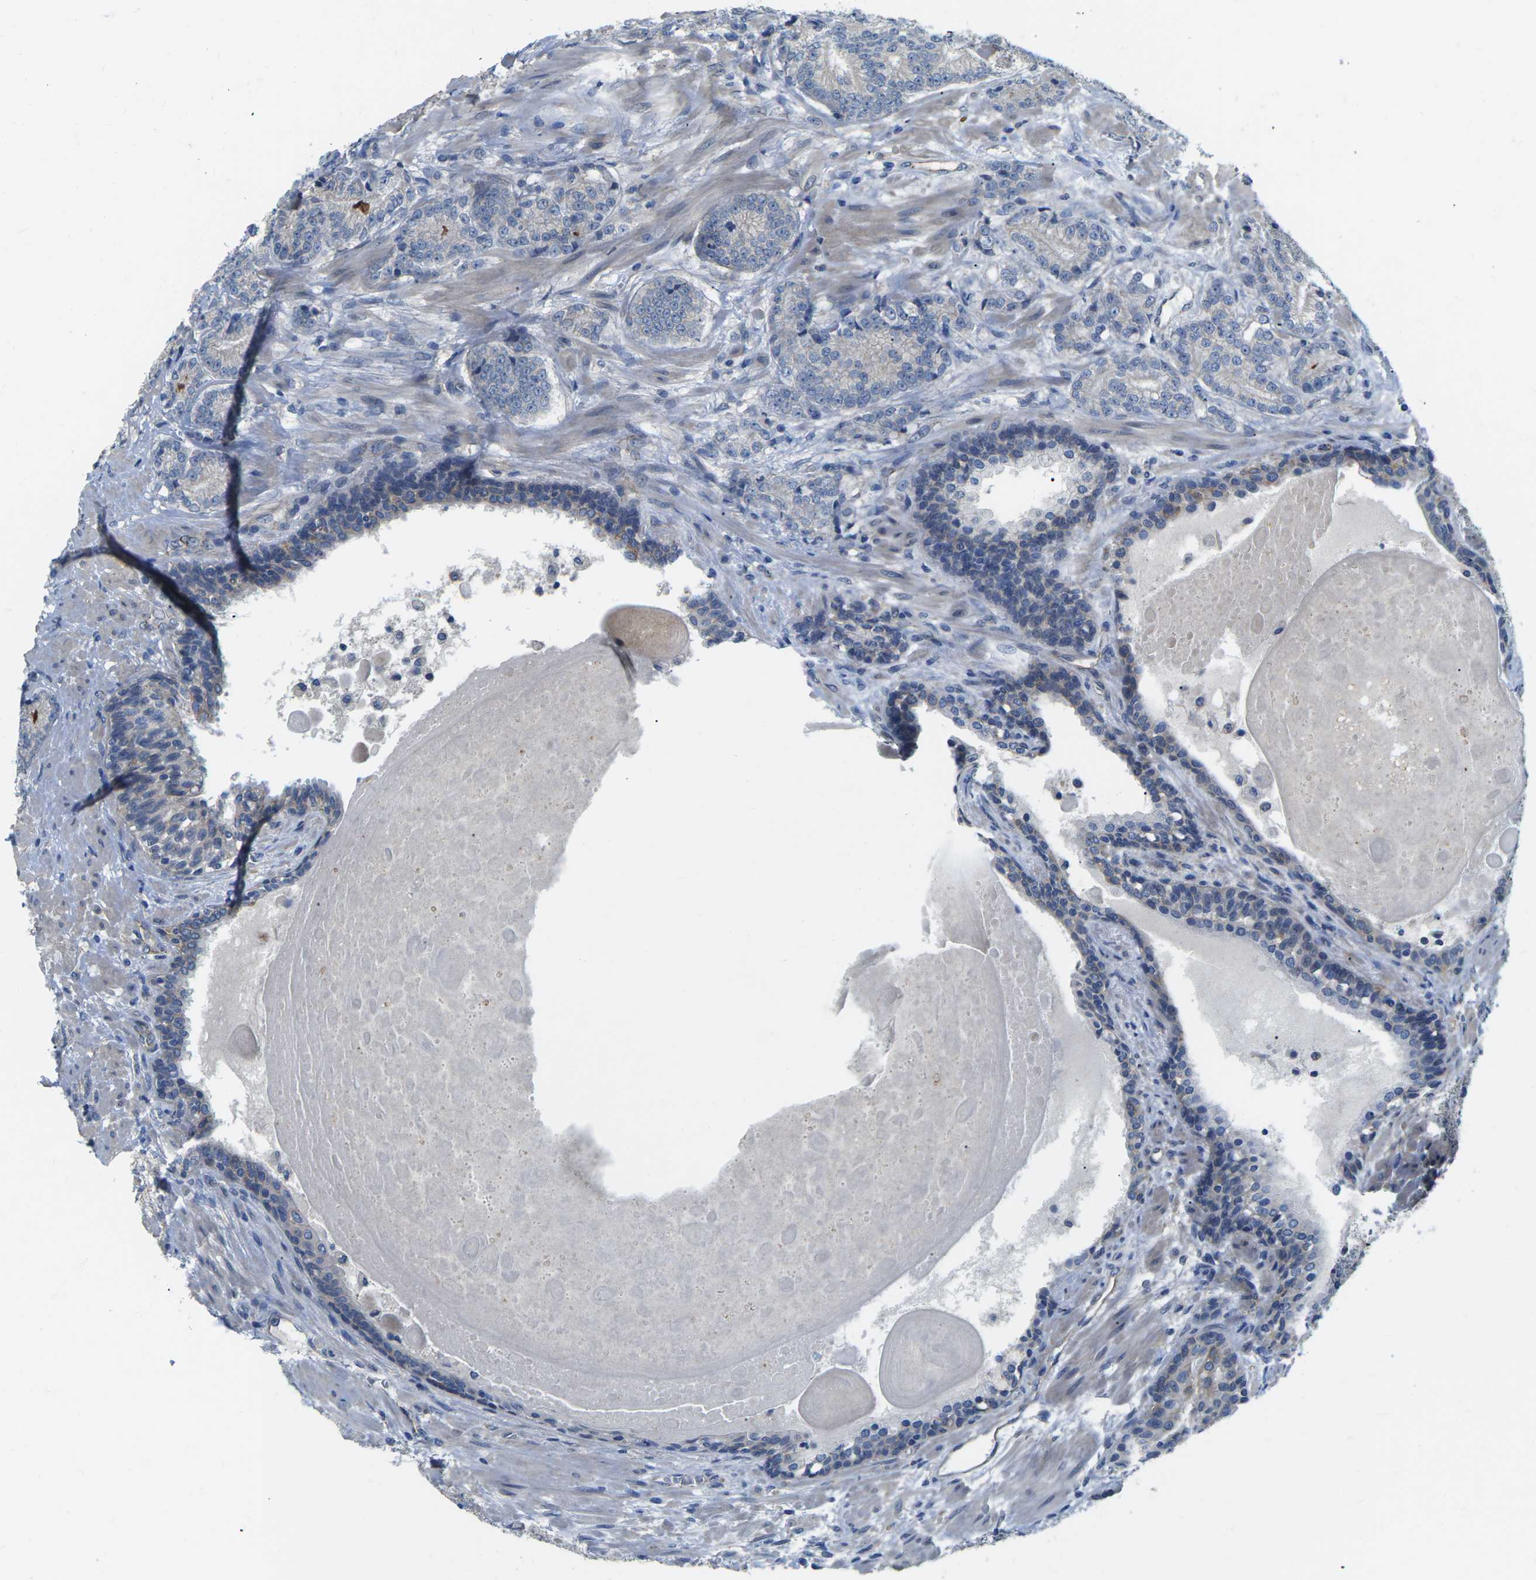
{"staining": {"intensity": "negative", "quantity": "none", "location": "none"}, "tissue": "prostate cancer", "cell_type": "Tumor cells", "image_type": "cancer", "snomed": [{"axis": "morphology", "description": "Adenocarcinoma, High grade"}, {"axis": "topography", "description": "Prostate"}], "caption": "The photomicrograph reveals no staining of tumor cells in prostate cancer.", "gene": "CTNND1", "patient": {"sex": "male", "age": 61}}